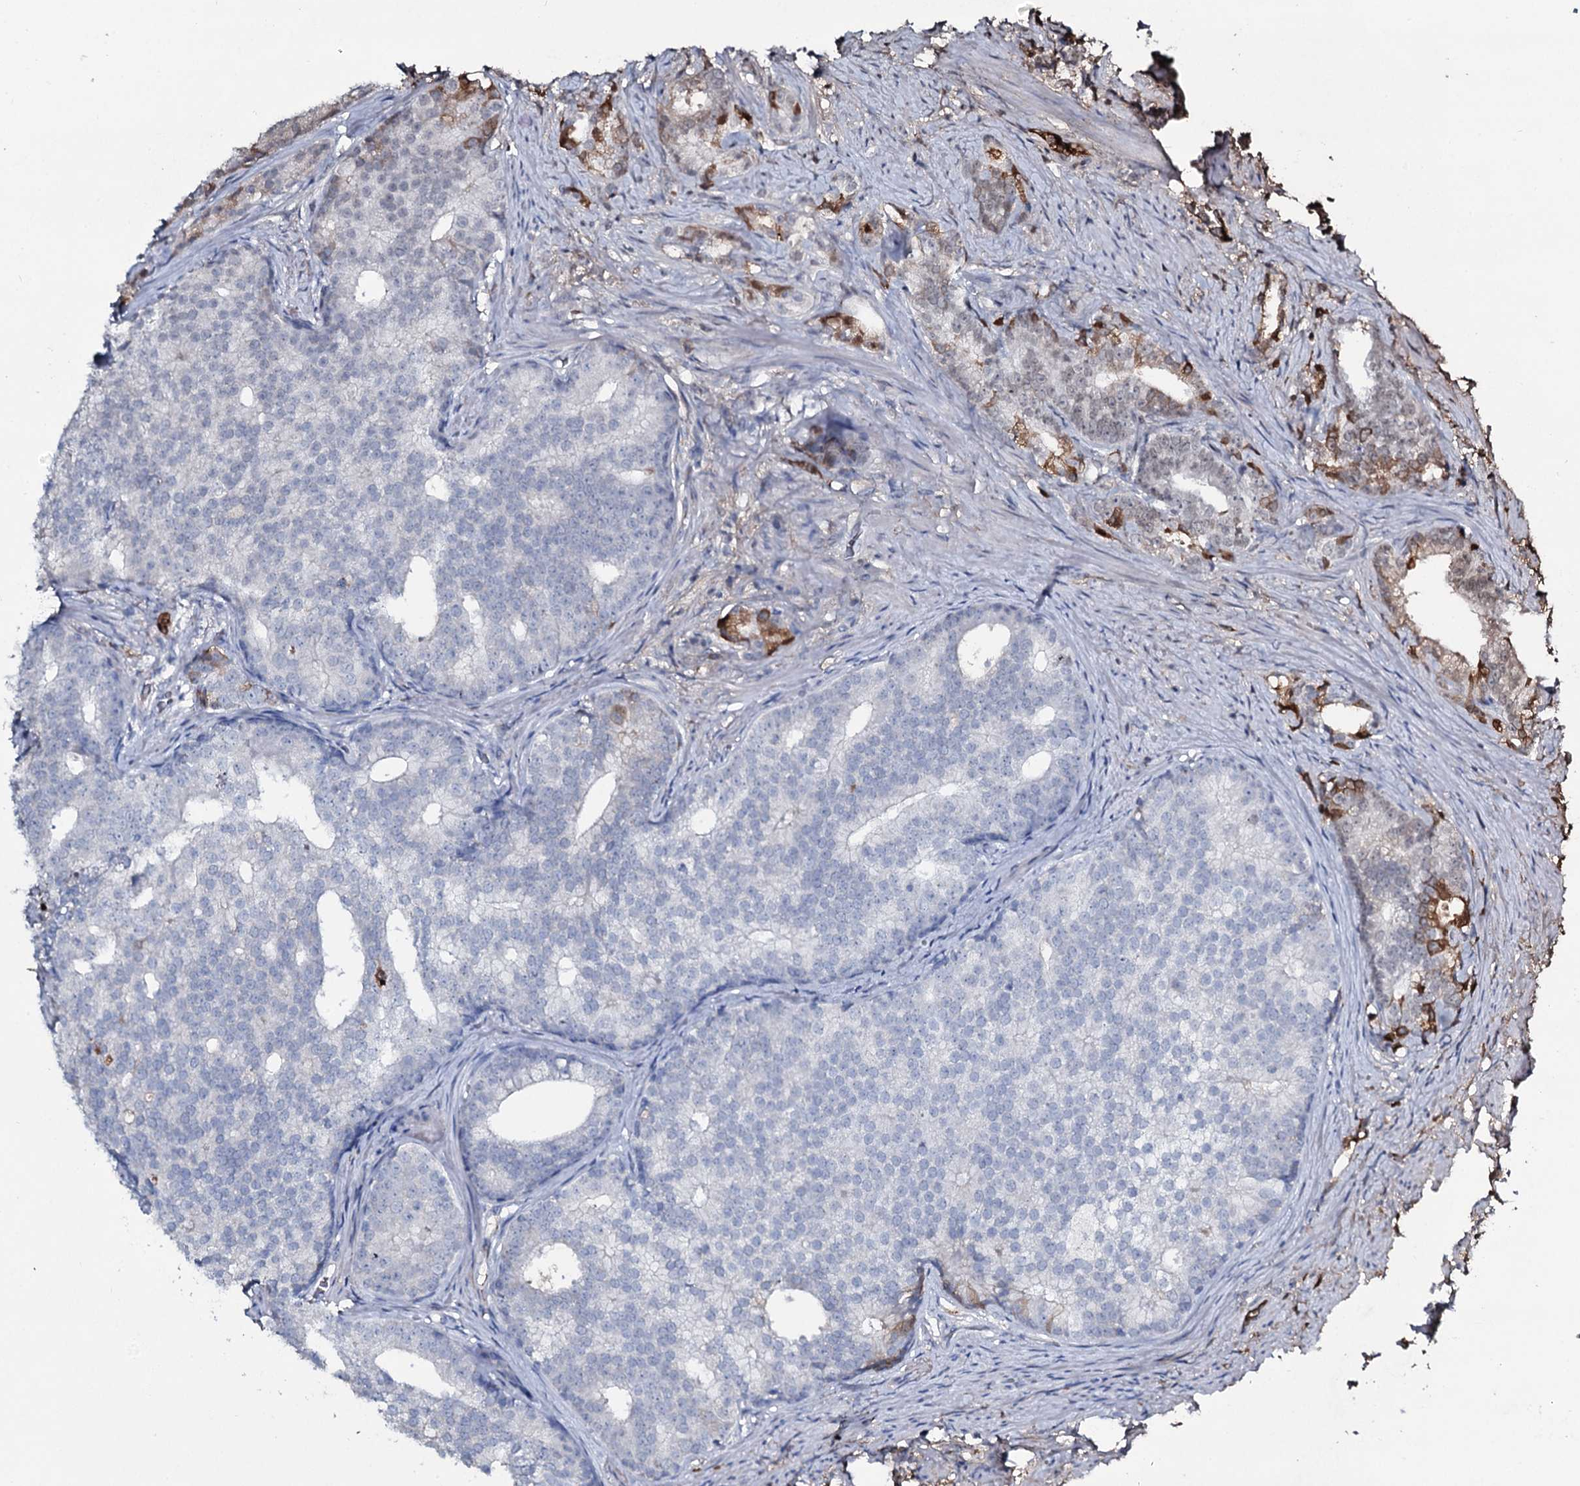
{"staining": {"intensity": "strong", "quantity": "<25%", "location": "cytoplasmic/membranous"}, "tissue": "prostate cancer", "cell_type": "Tumor cells", "image_type": "cancer", "snomed": [{"axis": "morphology", "description": "Adenocarcinoma, Low grade"}, {"axis": "topography", "description": "Prostate"}], "caption": "Prostate cancer (adenocarcinoma (low-grade)) stained with a protein marker exhibits strong staining in tumor cells.", "gene": "EDN1", "patient": {"sex": "male", "age": 71}}